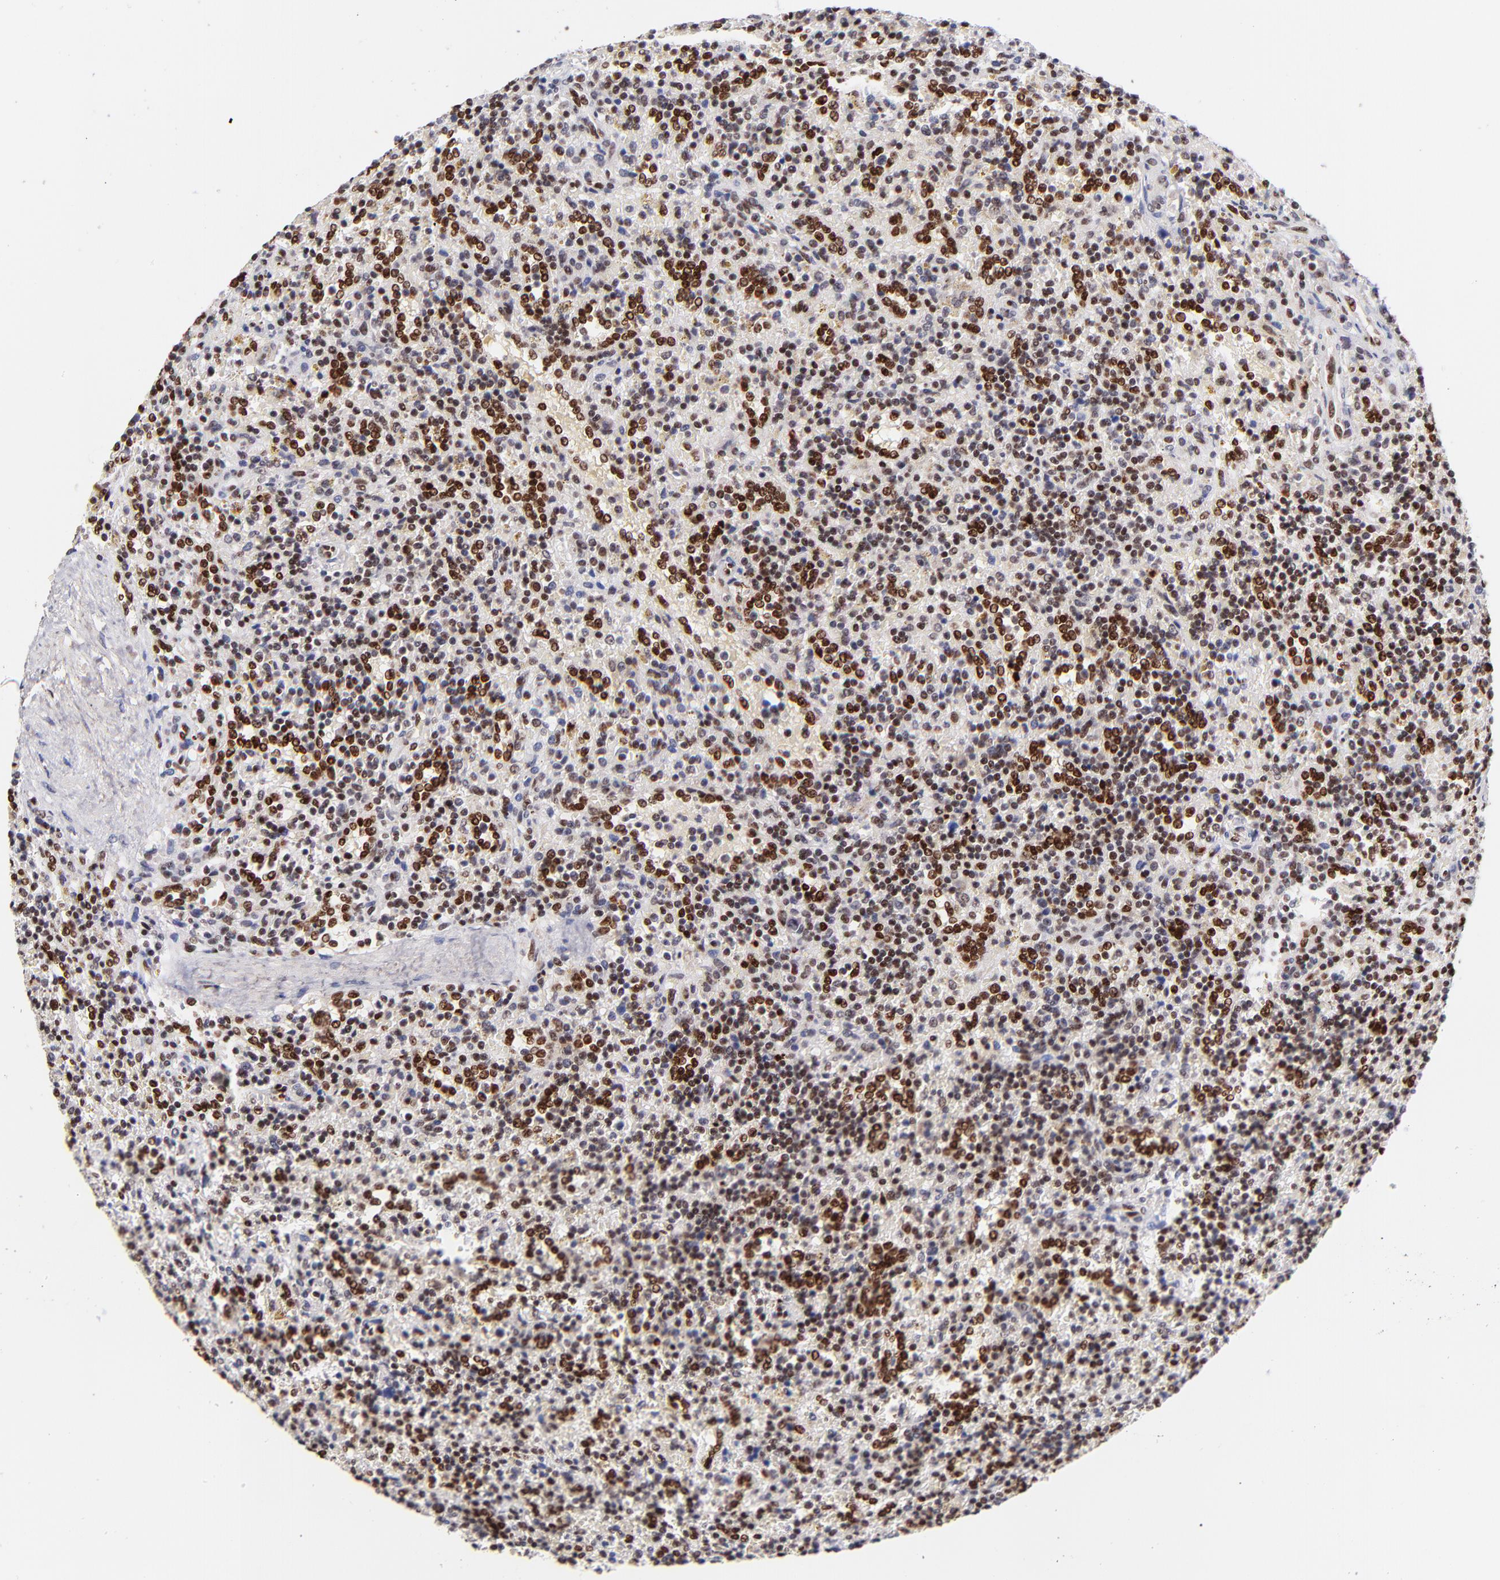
{"staining": {"intensity": "strong", "quantity": ">75%", "location": "nuclear"}, "tissue": "lymphoma", "cell_type": "Tumor cells", "image_type": "cancer", "snomed": [{"axis": "morphology", "description": "Malignant lymphoma, non-Hodgkin's type, Low grade"}, {"axis": "topography", "description": "Spleen"}], "caption": "IHC image of human malignant lymphoma, non-Hodgkin's type (low-grade) stained for a protein (brown), which reveals high levels of strong nuclear positivity in about >75% of tumor cells.", "gene": "MIDEAS", "patient": {"sex": "male", "age": 67}}